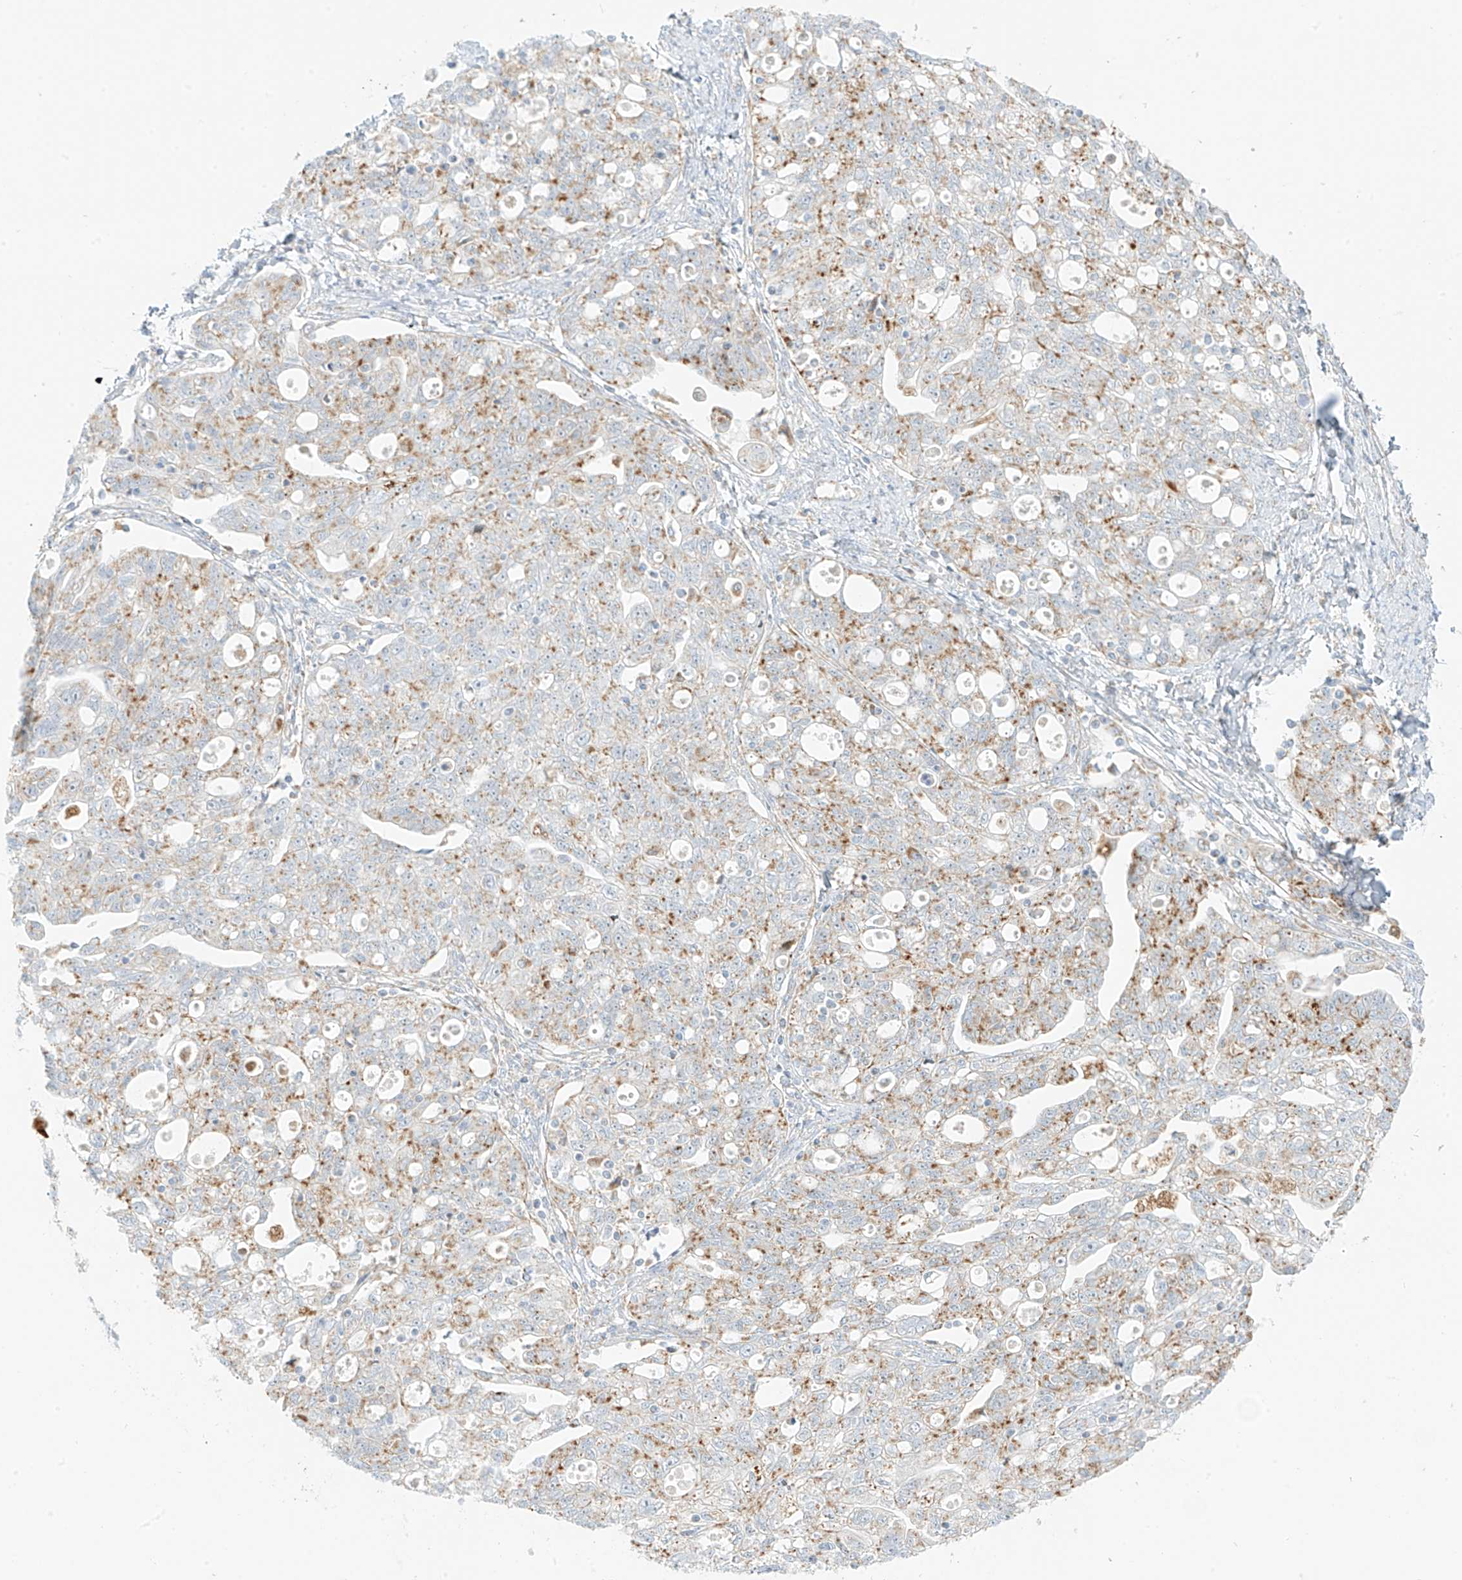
{"staining": {"intensity": "moderate", "quantity": ">75%", "location": "cytoplasmic/membranous"}, "tissue": "ovarian cancer", "cell_type": "Tumor cells", "image_type": "cancer", "snomed": [{"axis": "morphology", "description": "Carcinoma, NOS"}, {"axis": "morphology", "description": "Cystadenocarcinoma, serous, NOS"}, {"axis": "topography", "description": "Ovary"}], "caption": "Protein staining shows moderate cytoplasmic/membranous expression in about >75% of tumor cells in ovarian cancer (serous cystadenocarcinoma). Ihc stains the protein of interest in brown and the nuclei are stained blue.", "gene": "SLC35F6", "patient": {"sex": "female", "age": 69}}